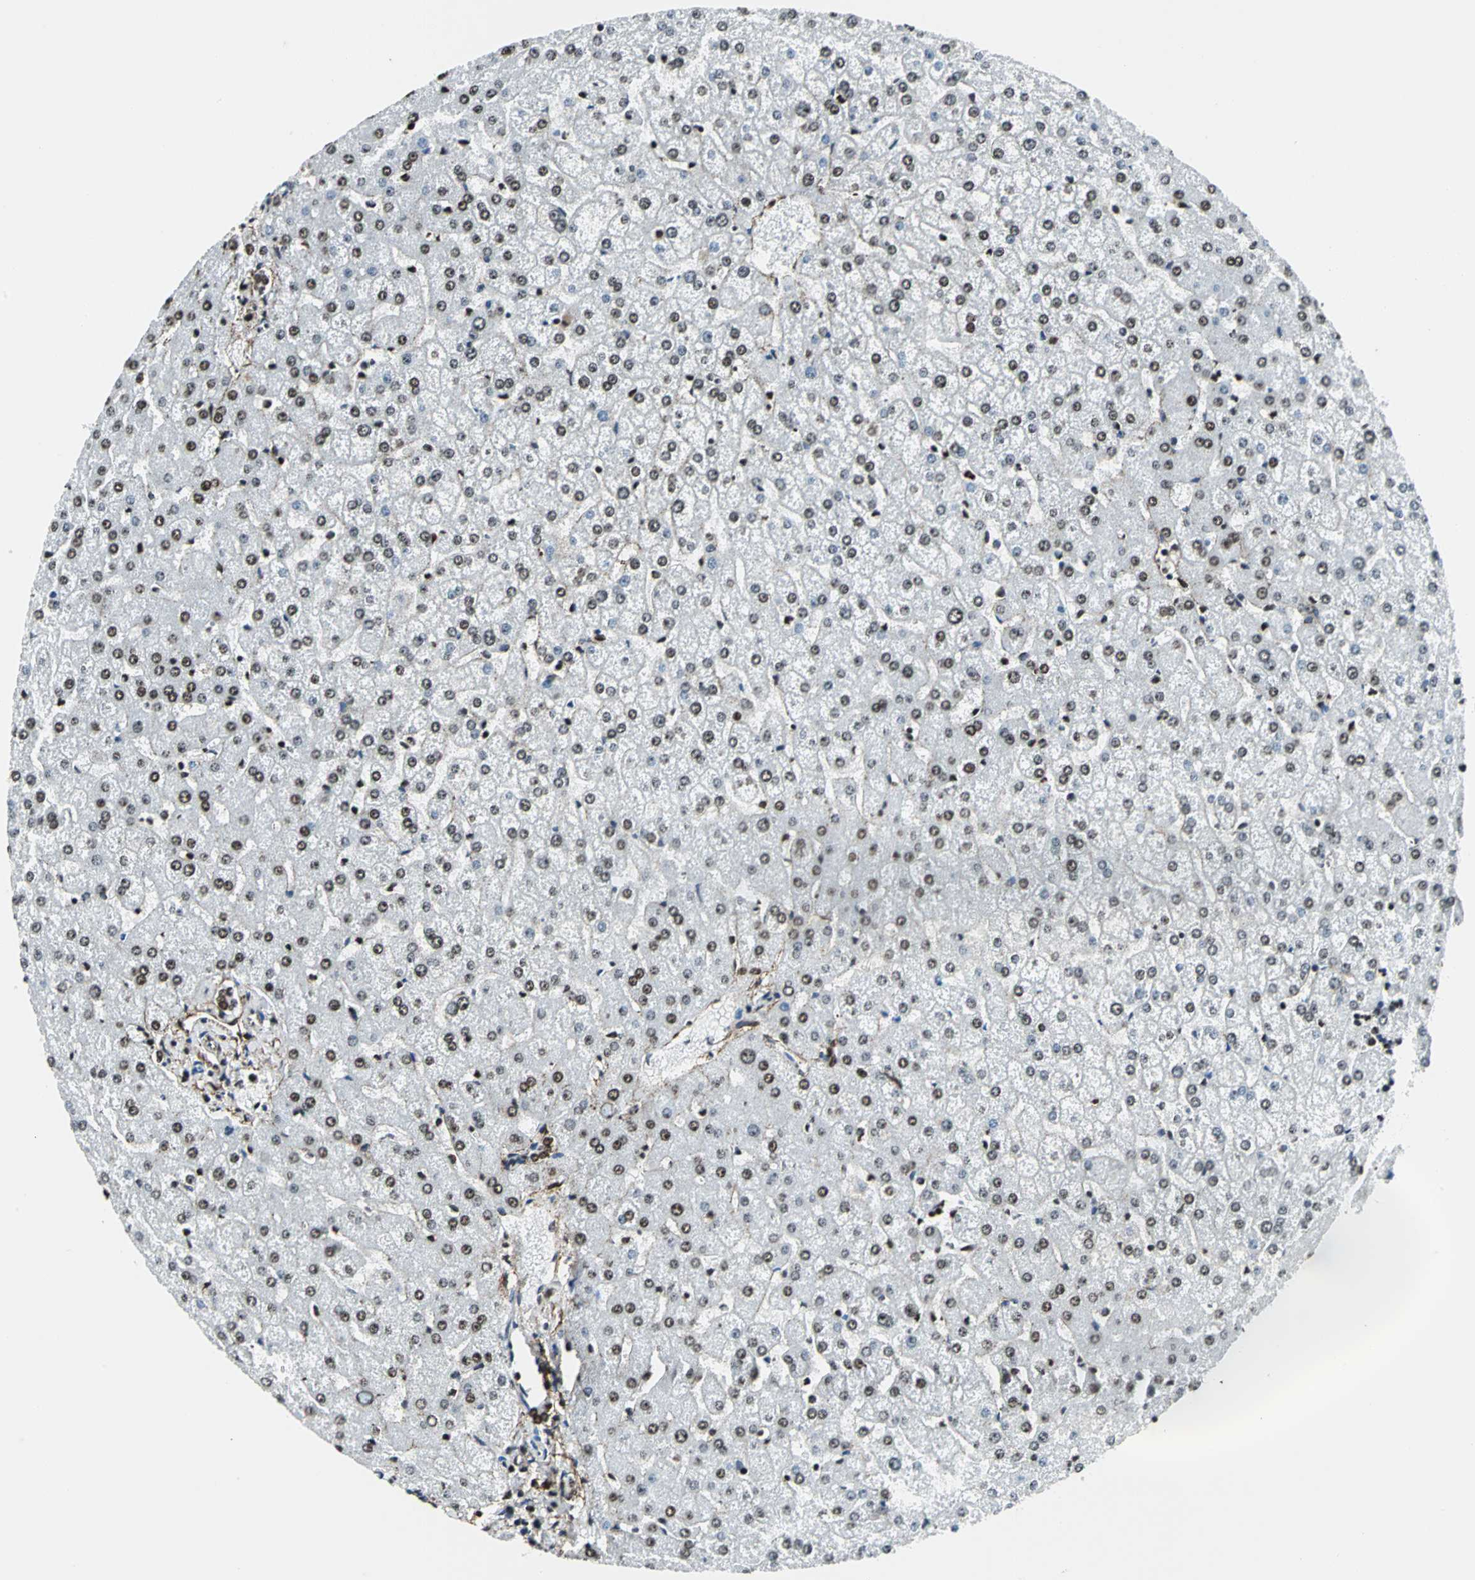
{"staining": {"intensity": "moderate", "quantity": "25%-75%", "location": "nuclear"}, "tissue": "liver", "cell_type": "Cholangiocytes", "image_type": "normal", "snomed": [{"axis": "morphology", "description": "Normal tissue, NOS"}, {"axis": "topography", "description": "Liver"}], "caption": "This histopathology image reveals benign liver stained with IHC to label a protein in brown. The nuclear of cholangiocytes show moderate positivity for the protein. Nuclei are counter-stained blue.", "gene": "APEX1", "patient": {"sex": "female", "age": 32}}